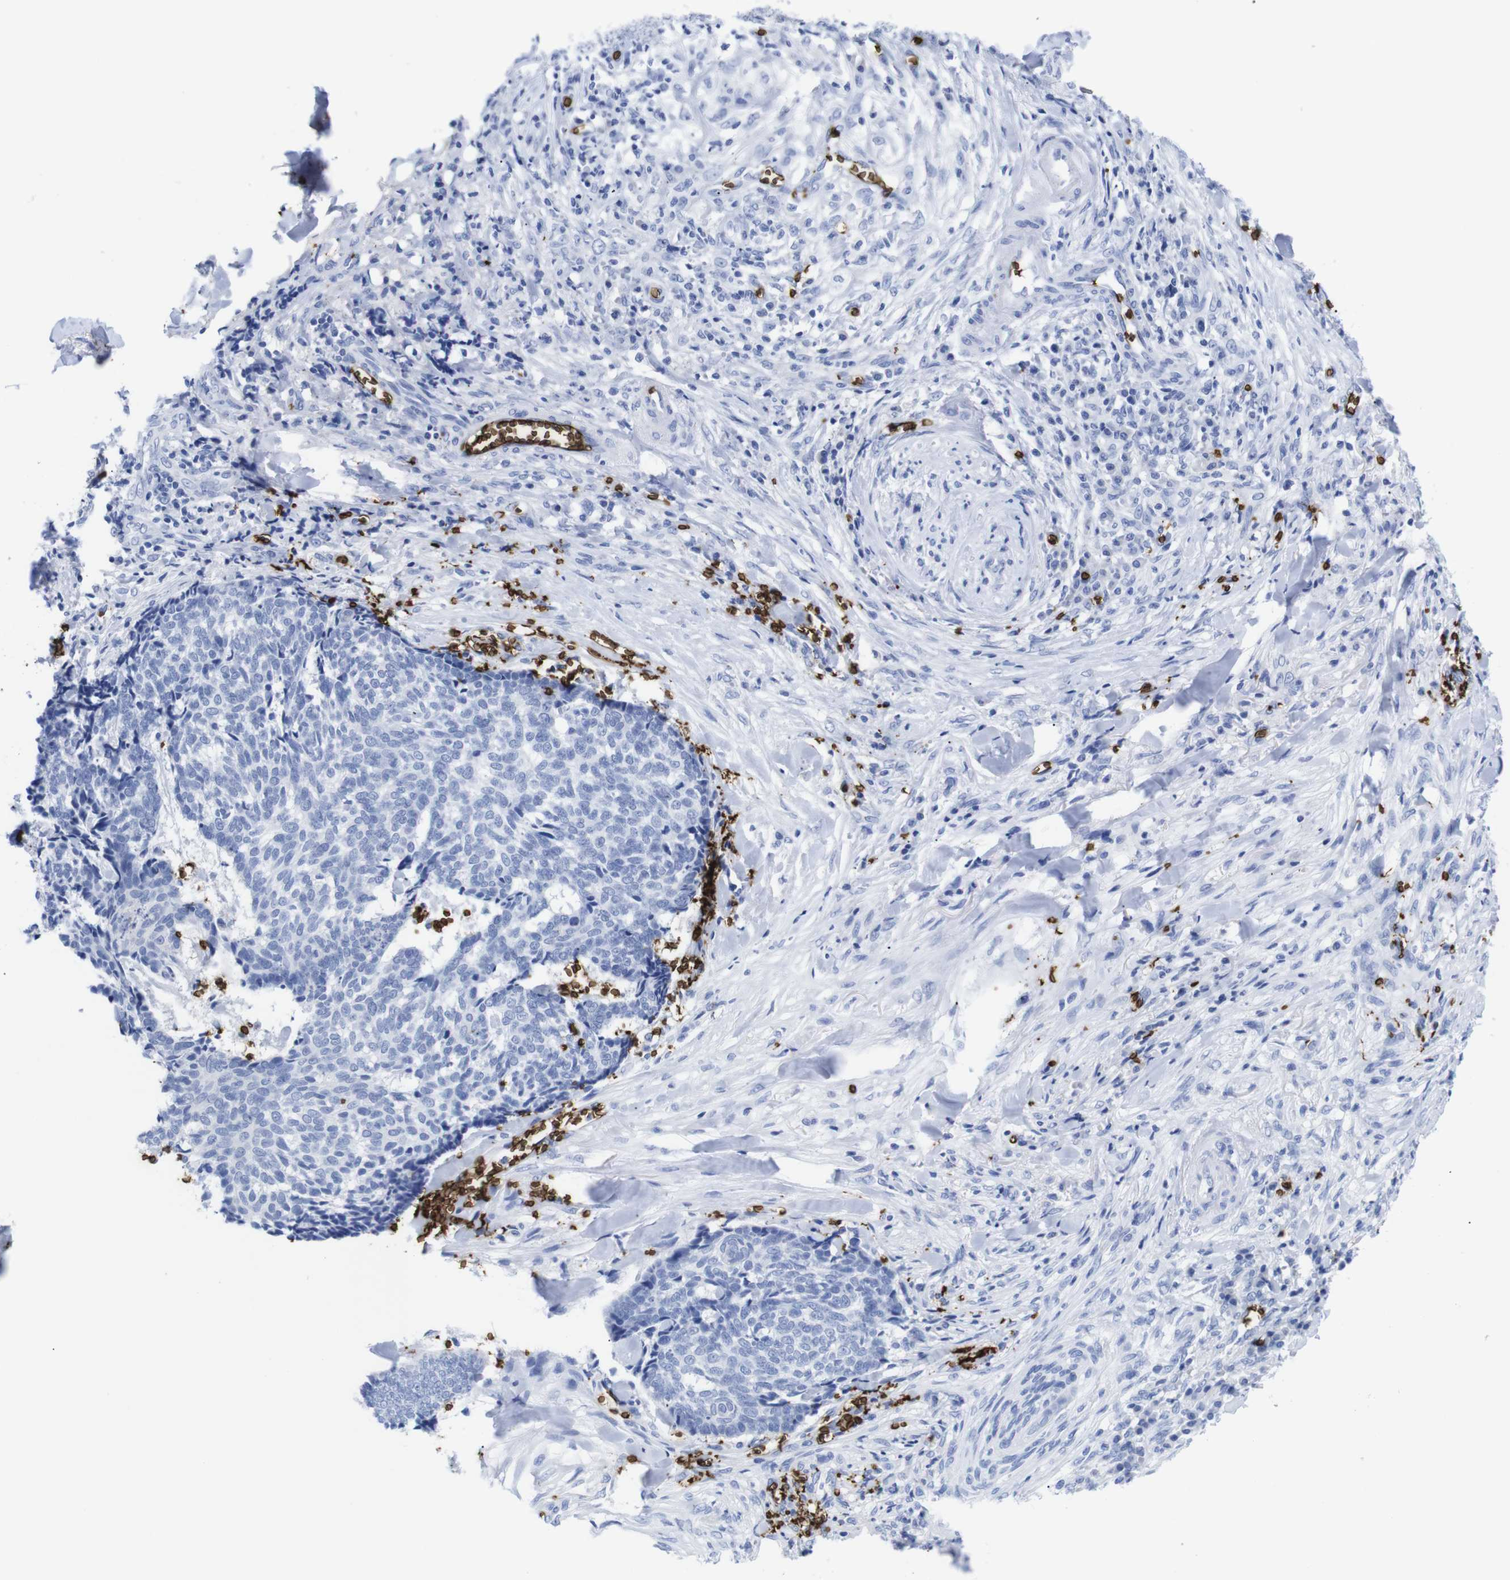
{"staining": {"intensity": "negative", "quantity": "none", "location": "none"}, "tissue": "skin cancer", "cell_type": "Tumor cells", "image_type": "cancer", "snomed": [{"axis": "morphology", "description": "Basal cell carcinoma"}, {"axis": "topography", "description": "Skin"}], "caption": "Tumor cells are negative for protein expression in human skin basal cell carcinoma.", "gene": "S1PR2", "patient": {"sex": "male", "age": 84}}